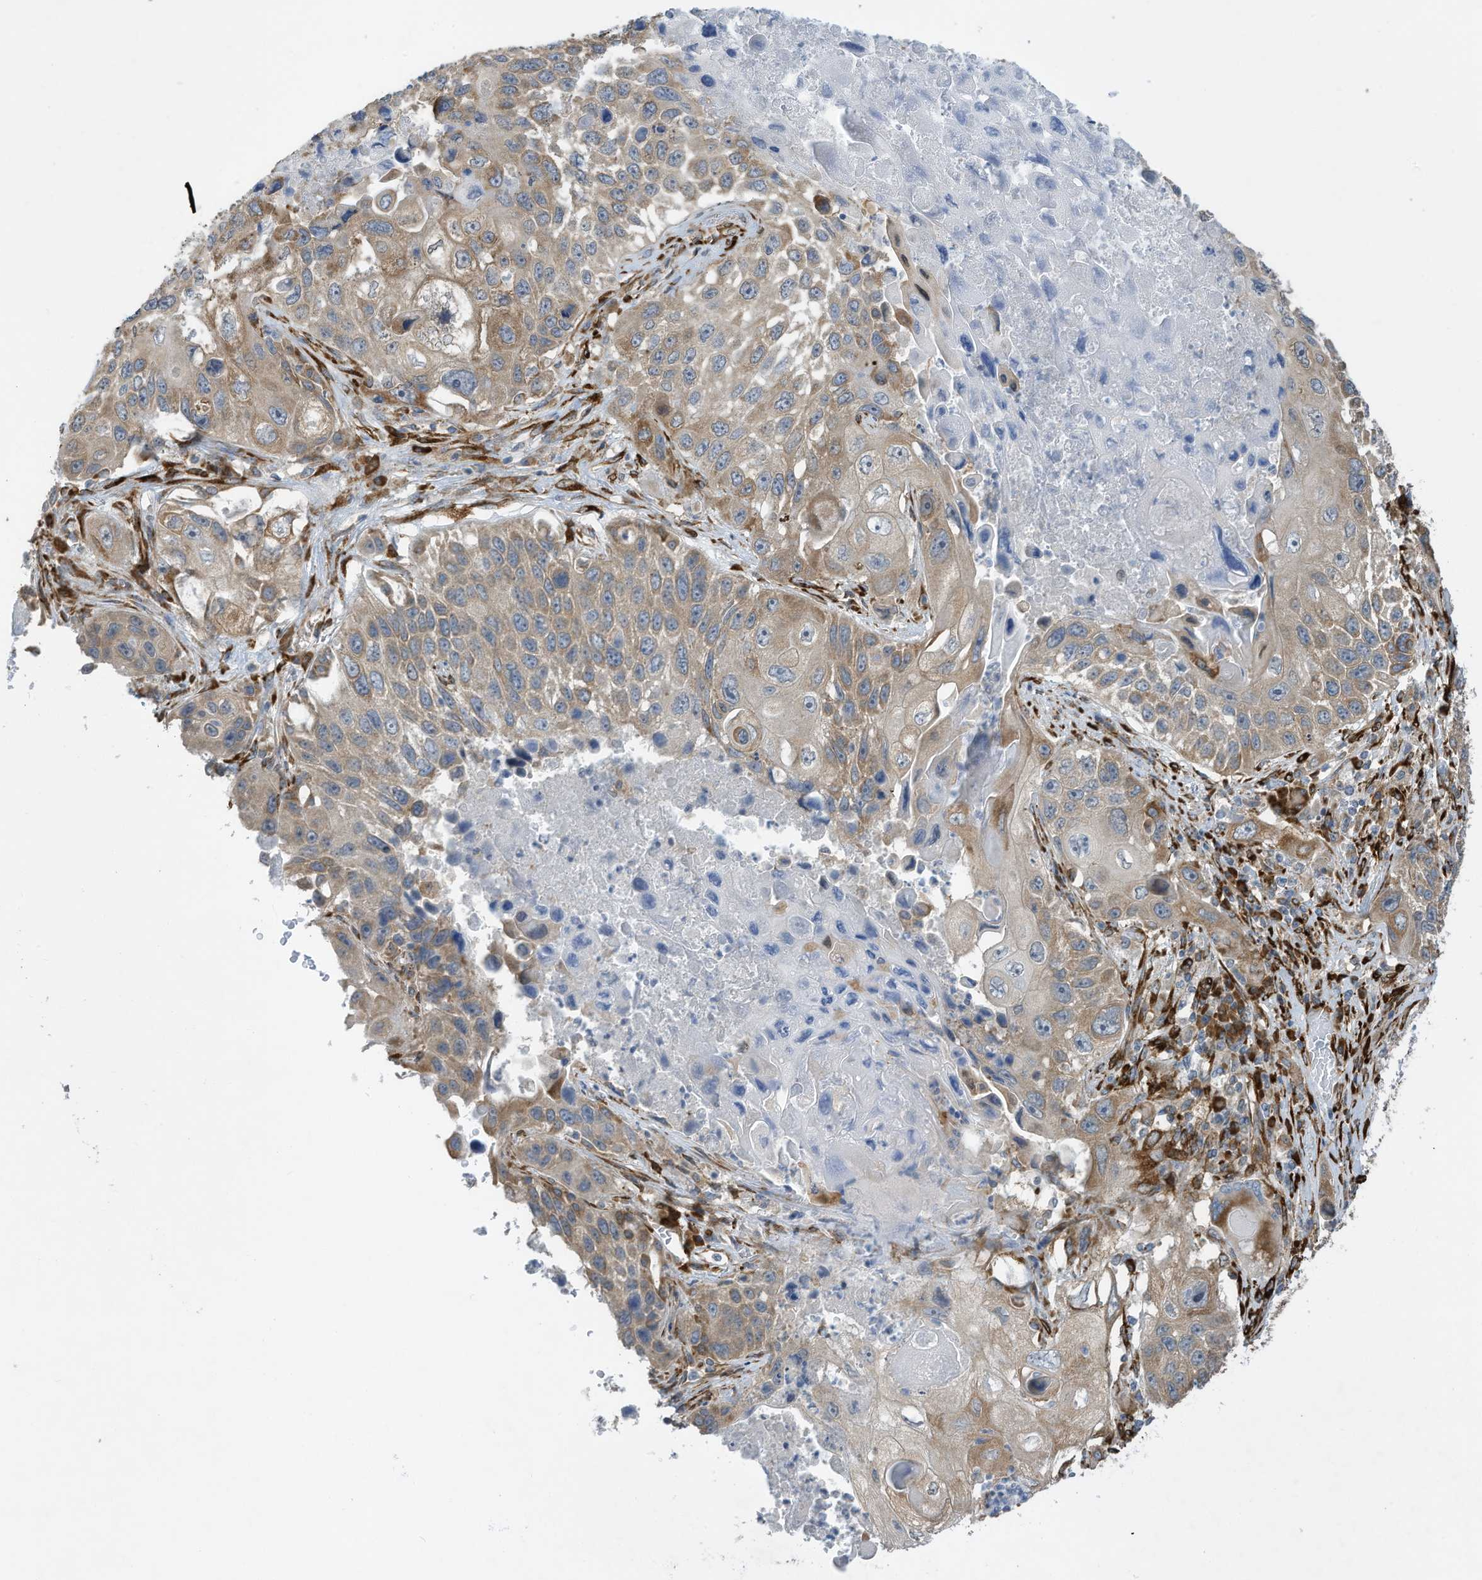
{"staining": {"intensity": "weak", "quantity": ">75%", "location": "cytoplasmic/membranous"}, "tissue": "lung cancer", "cell_type": "Tumor cells", "image_type": "cancer", "snomed": [{"axis": "morphology", "description": "Squamous cell carcinoma, NOS"}, {"axis": "topography", "description": "Lung"}], "caption": "Immunohistochemistry staining of lung cancer, which displays low levels of weak cytoplasmic/membranous staining in approximately >75% of tumor cells indicating weak cytoplasmic/membranous protein expression. The staining was performed using DAB (3,3'-diaminobenzidine) (brown) for protein detection and nuclei were counterstained in hematoxylin (blue).", "gene": "ZBTB45", "patient": {"sex": "male", "age": 61}}